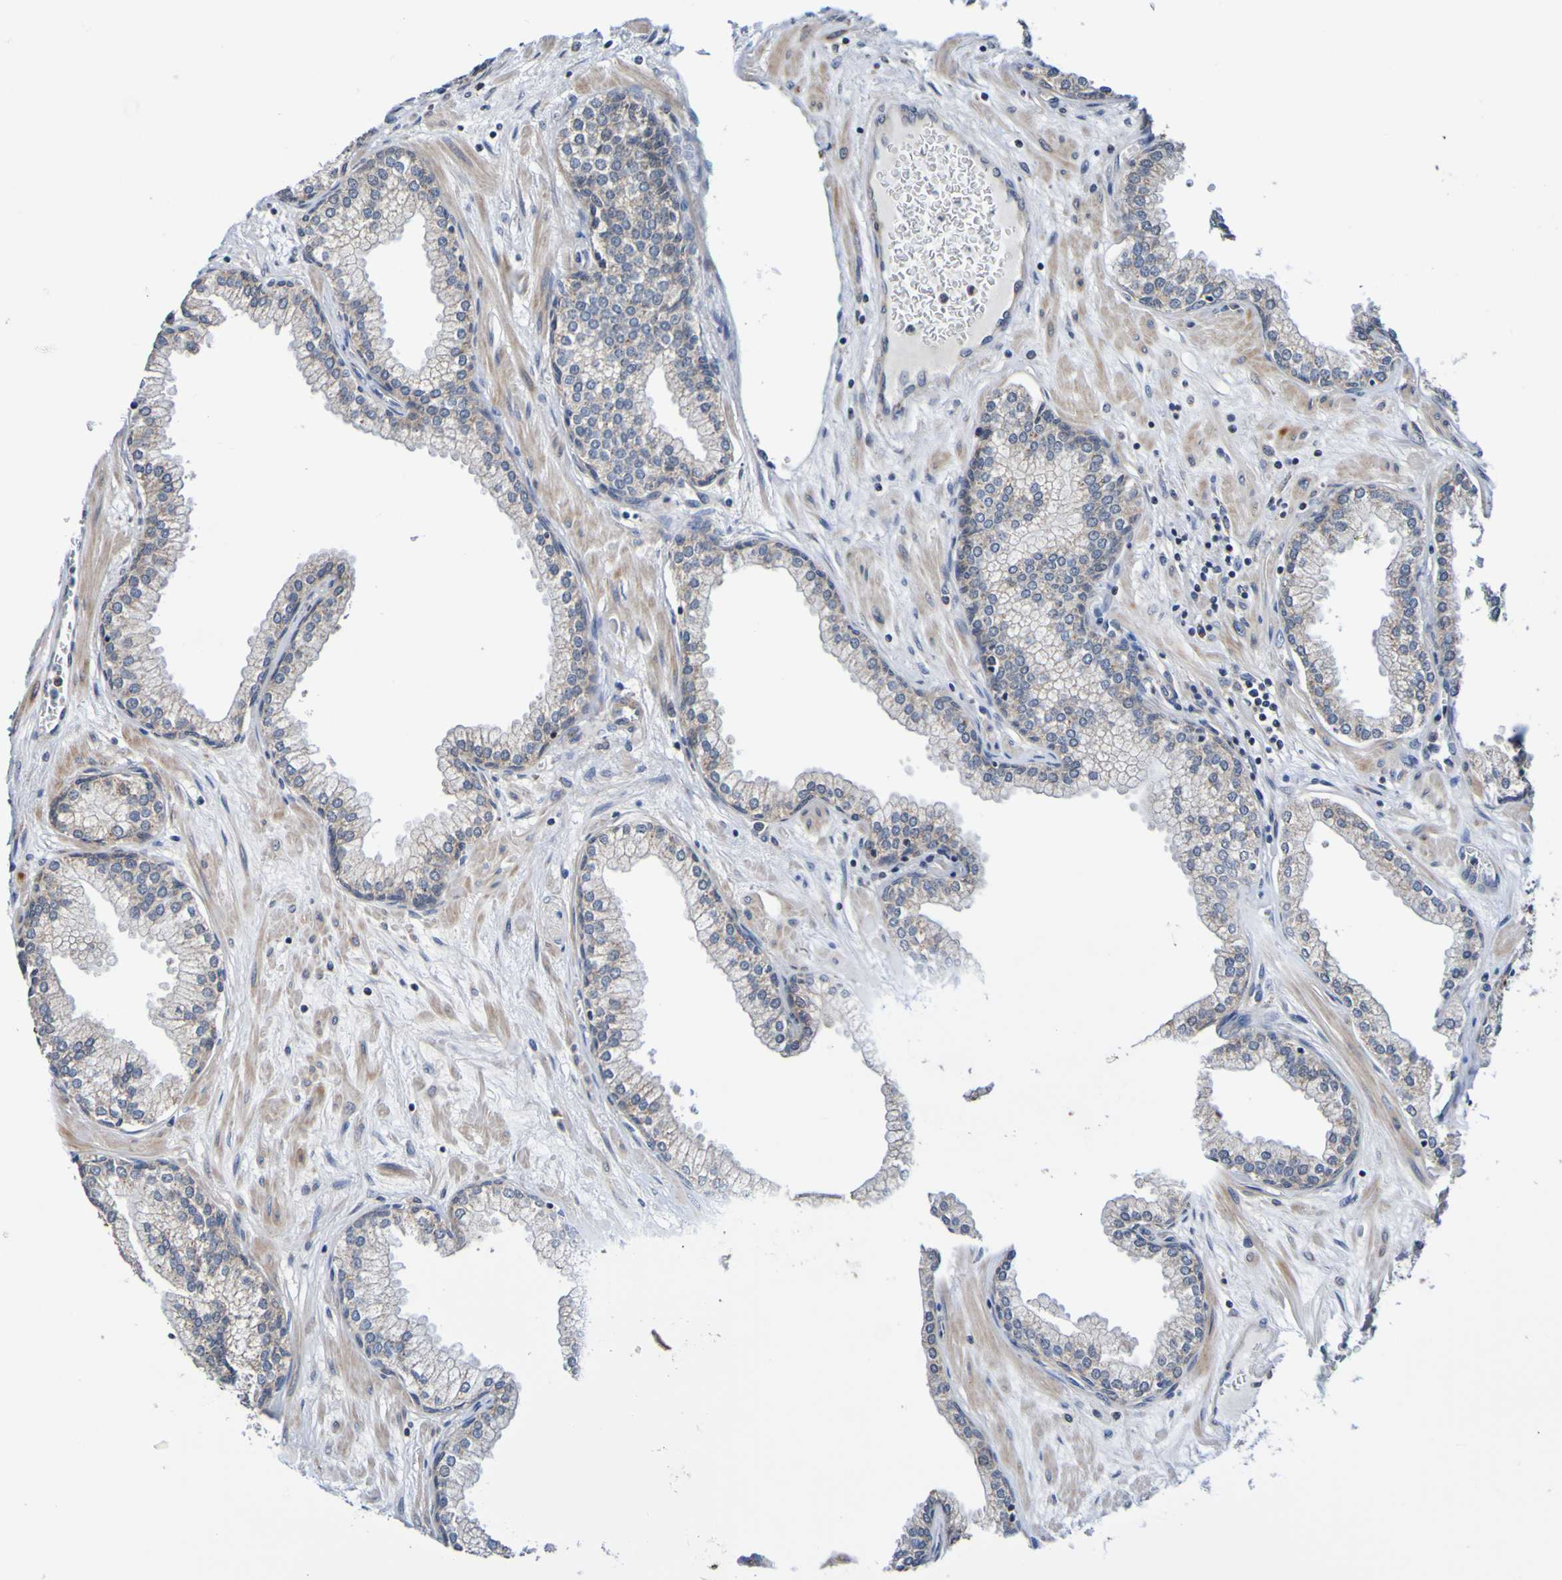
{"staining": {"intensity": "moderate", "quantity": "25%-75%", "location": "cytoplasmic/membranous"}, "tissue": "prostate", "cell_type": "Glandular cells", "image_type": "normal", "snomed": [{"axis": "morphology", "description": "Normal tissue, NOS"}, {"axis": "morphology", "description": "Urothelial carcinoma, Low grade"}, {"axis": "topography", "description": "Urinary bladder"}, {"axis": "topography", "description": "Prostate"}], "caption": "Protein expression analysis of unremarkable prostate shows moderate cytoplasmic/membranous positivity in approximately 25%-75% of glandular cells.", "gene": "AXIN1", "patient": {"sex": "male", "age": 60}}